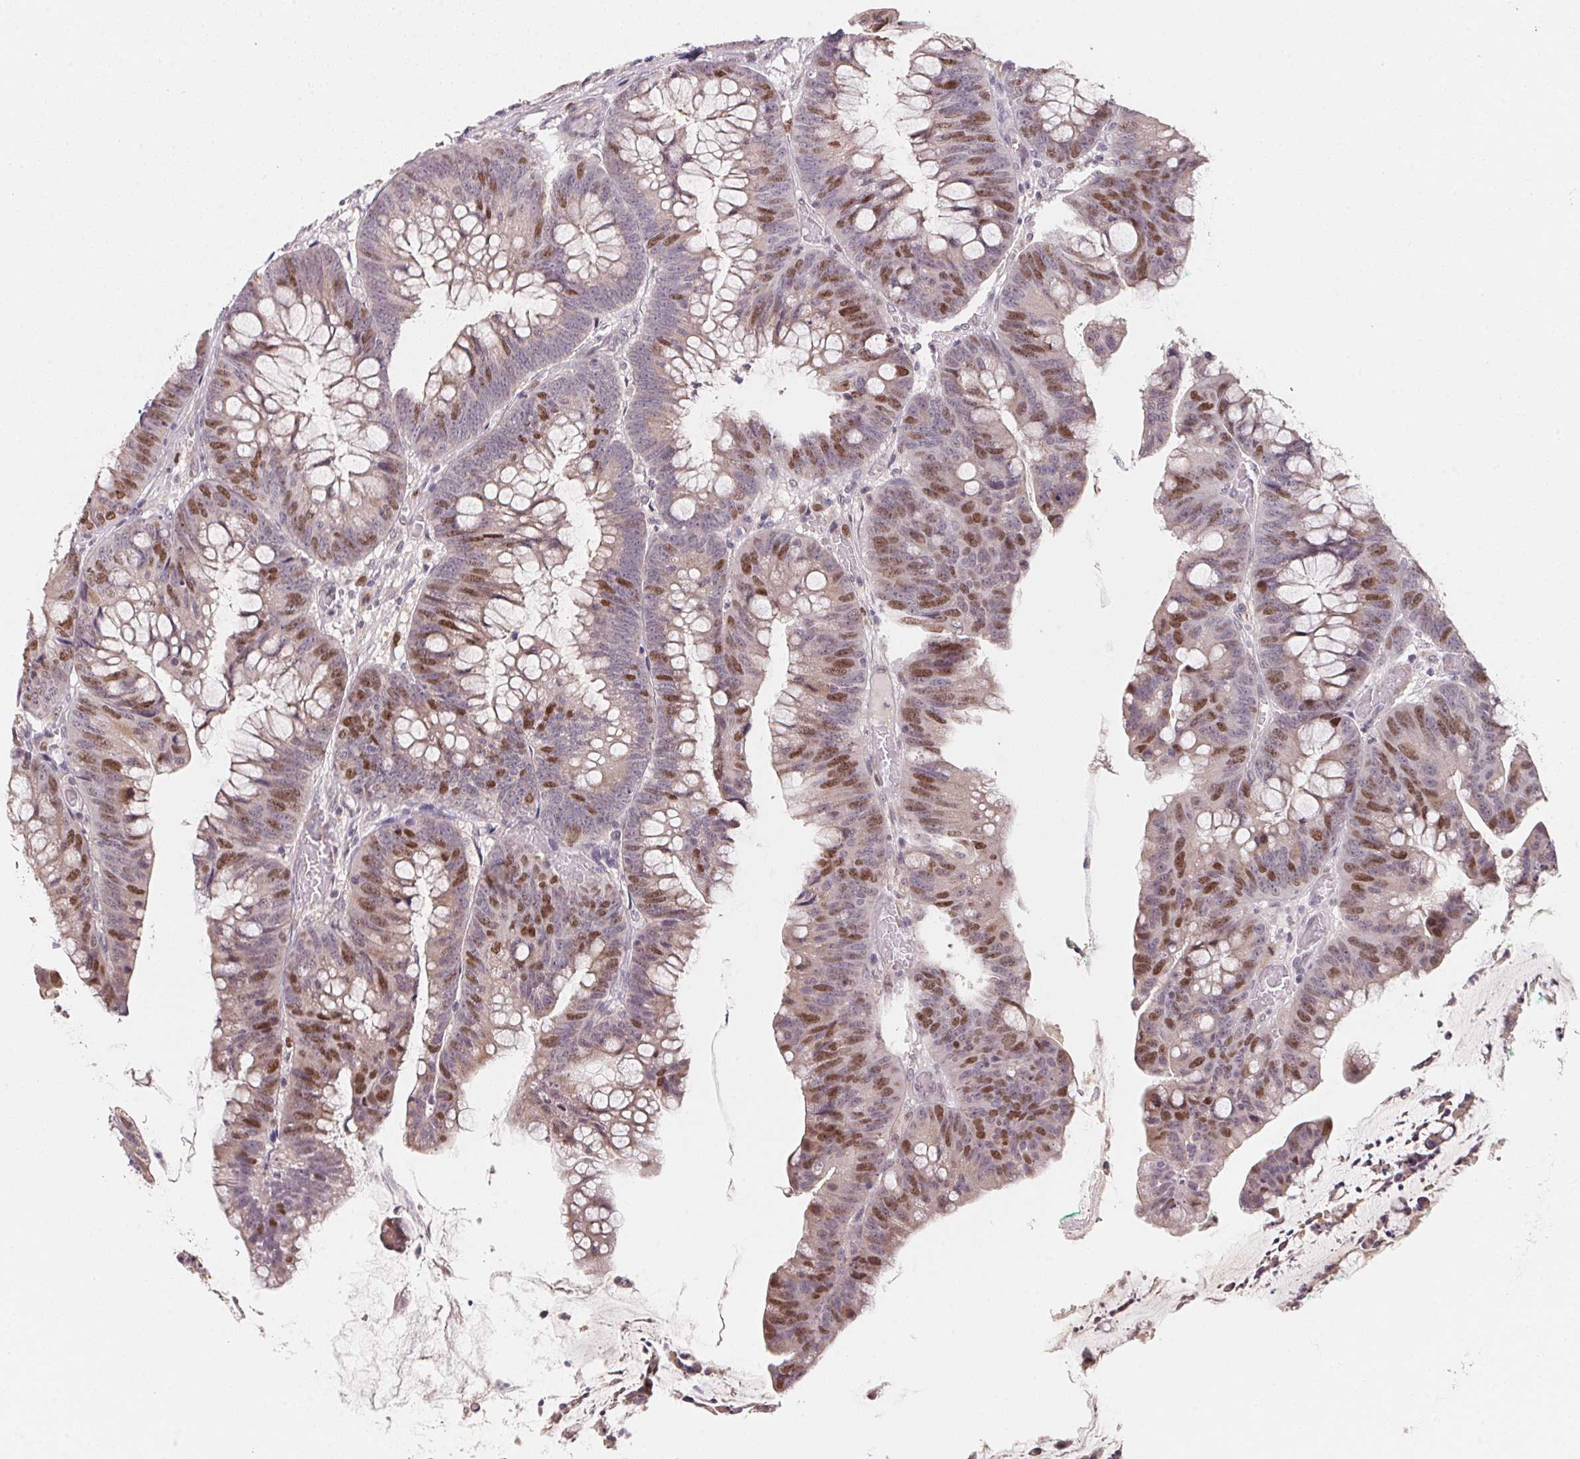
{"staining": {"intensity": "moderate", "quantity": "25%-75%", "location": "nuclear"}, "tissue": "colorectal cancer", "cell_type": "Tumor cells", "image_type": "cancer", "snomed": [{"axis": "morphology", "description": "Adenocarcinoma, NOS"}, {"axis": "topography", "description": "Colon"}], "caption": "Human colorectal cancer stained with a protein marker shows moderate staining in tumor cells.", "gene": "KIFC1", "patient": {"sex": "male", "age": 62}}